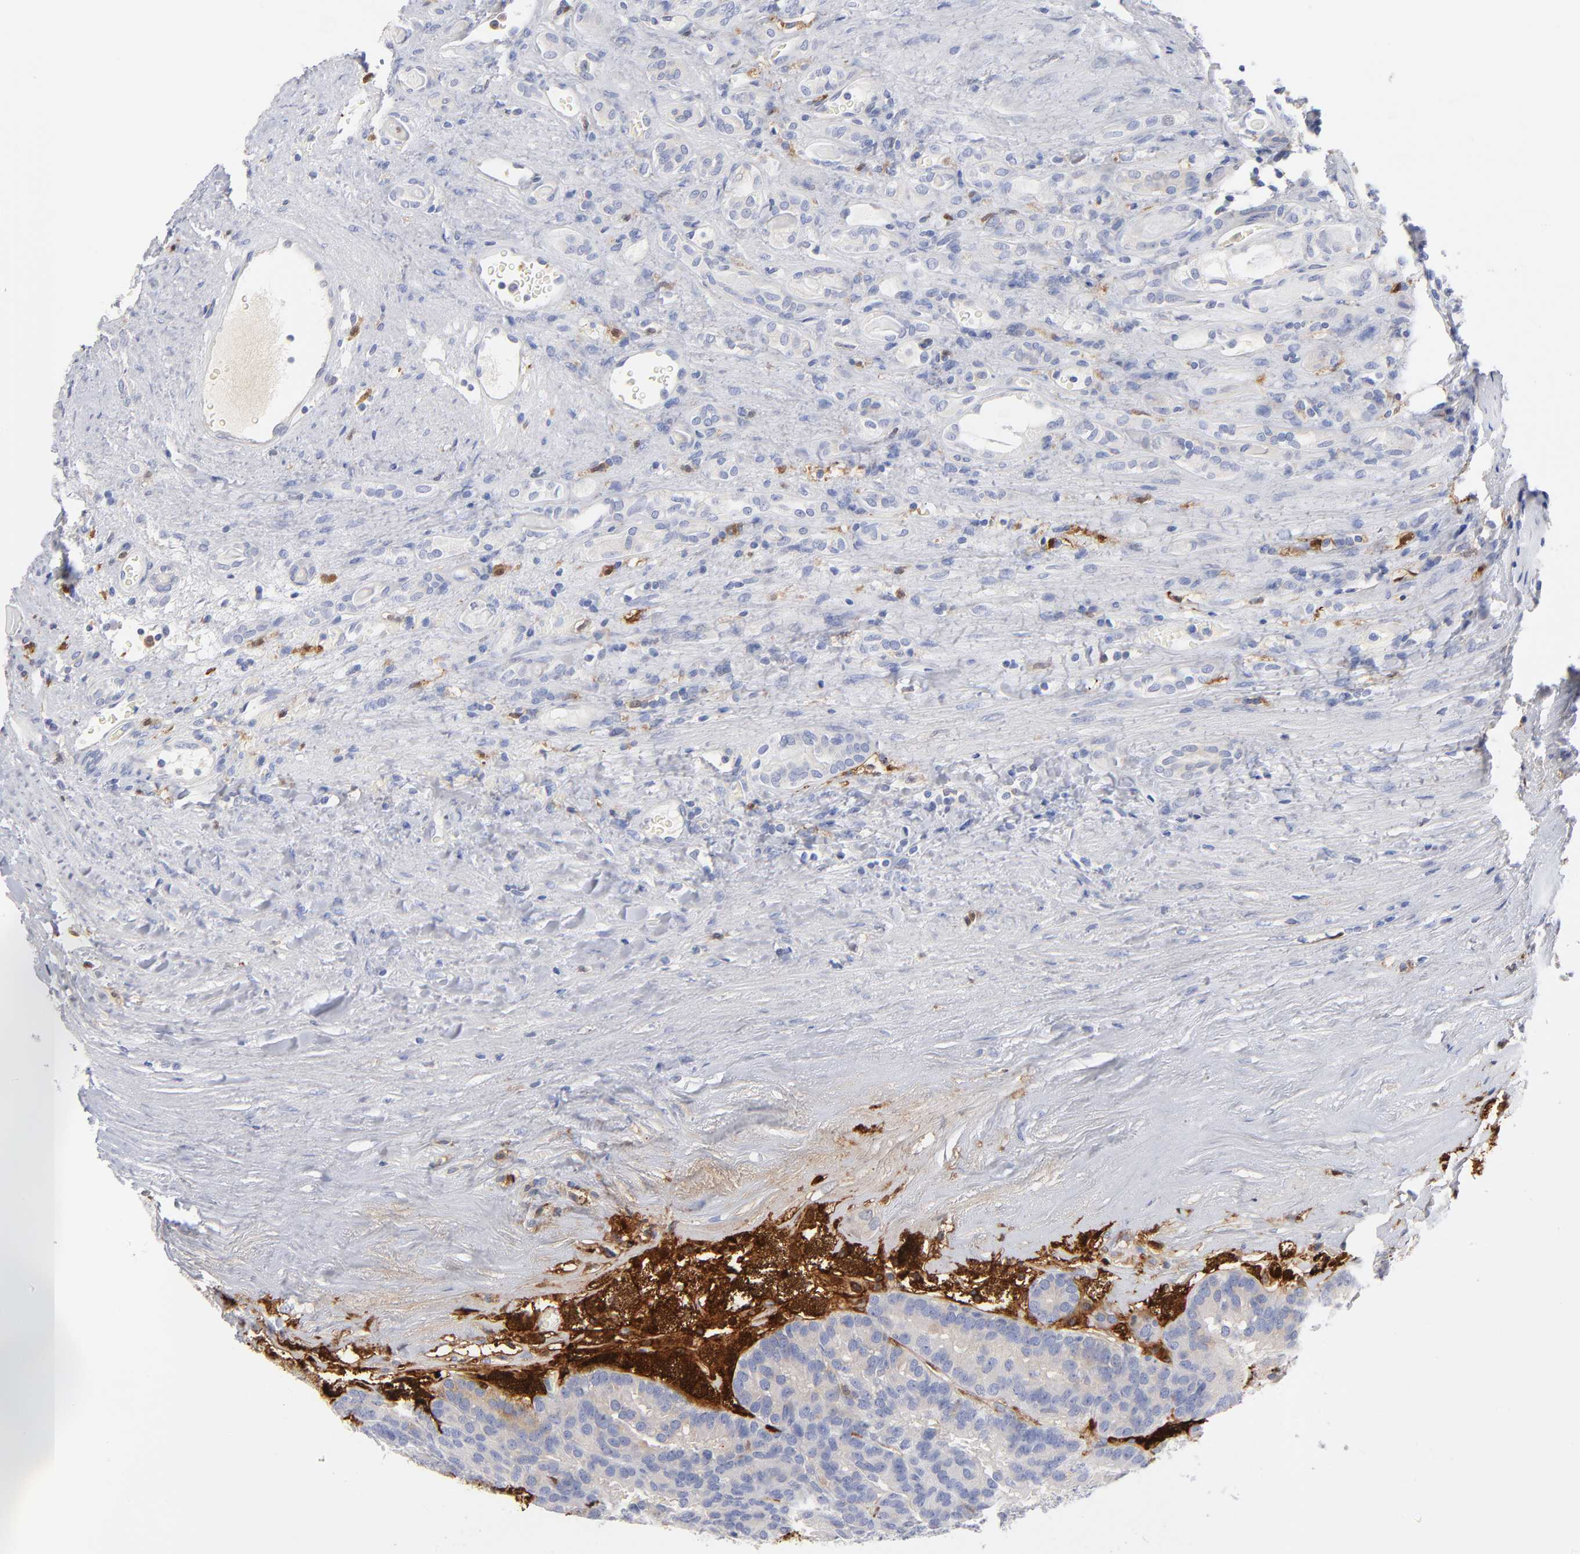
{"staining": {"intensity": "negative", "quantity": "none", "location": "none"}, "tissue": "renal cancer", "cell_type": "Tumor cells", "image_type": "cancer", "snomed": [{"axis": "morphology", "description": "Adenocarcinoma, NOS"}, {"axis": "topography", "description": "Kidney"}], "caption": "Tumor cells show no significant protein expression in renal cancer.", "gene": "IFIT2", "patient": {"sex": "male", "age": 46}}